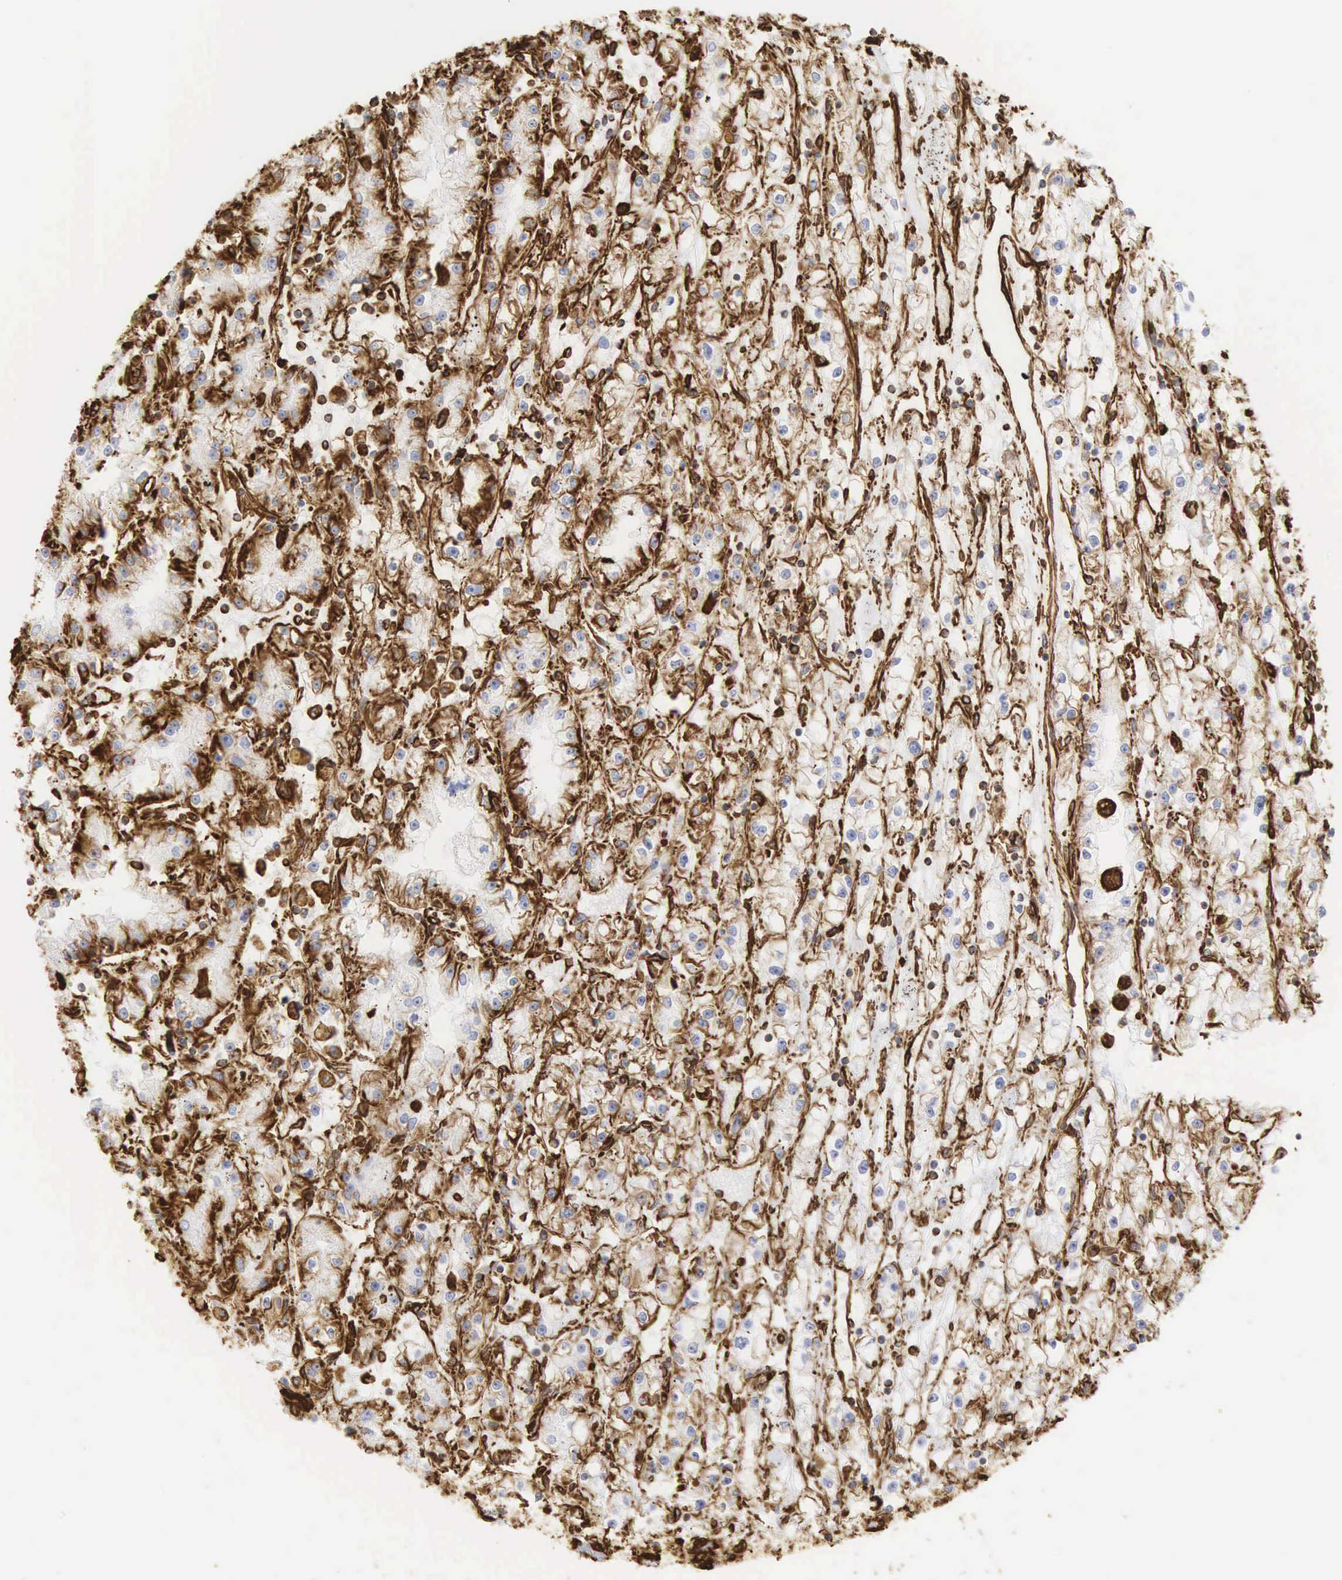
{"staining": {"intensity": "strong", "quantity": ">75%", "location": "cytoplasmic/membranous"}, "tissue": "renal cancer", "cell_type": "Tumor cells", "image_type": "cancer", "snomed": [{"axis": "morphology", "description": "Adenocarcinoma, NOS"}, {"axis": "topography", "description": "Kidney"}], "caption": "IHC image of neoplastic tissue: renal cancer stained using IHC shows high levels of strong protein expression localized specifically in the cytoplasmic/membranous of tumor cells, appearing as a cytoplasmic/membranous brown color.", "gene": "VIM", "patient": {"sex": "male", "age": 56}}